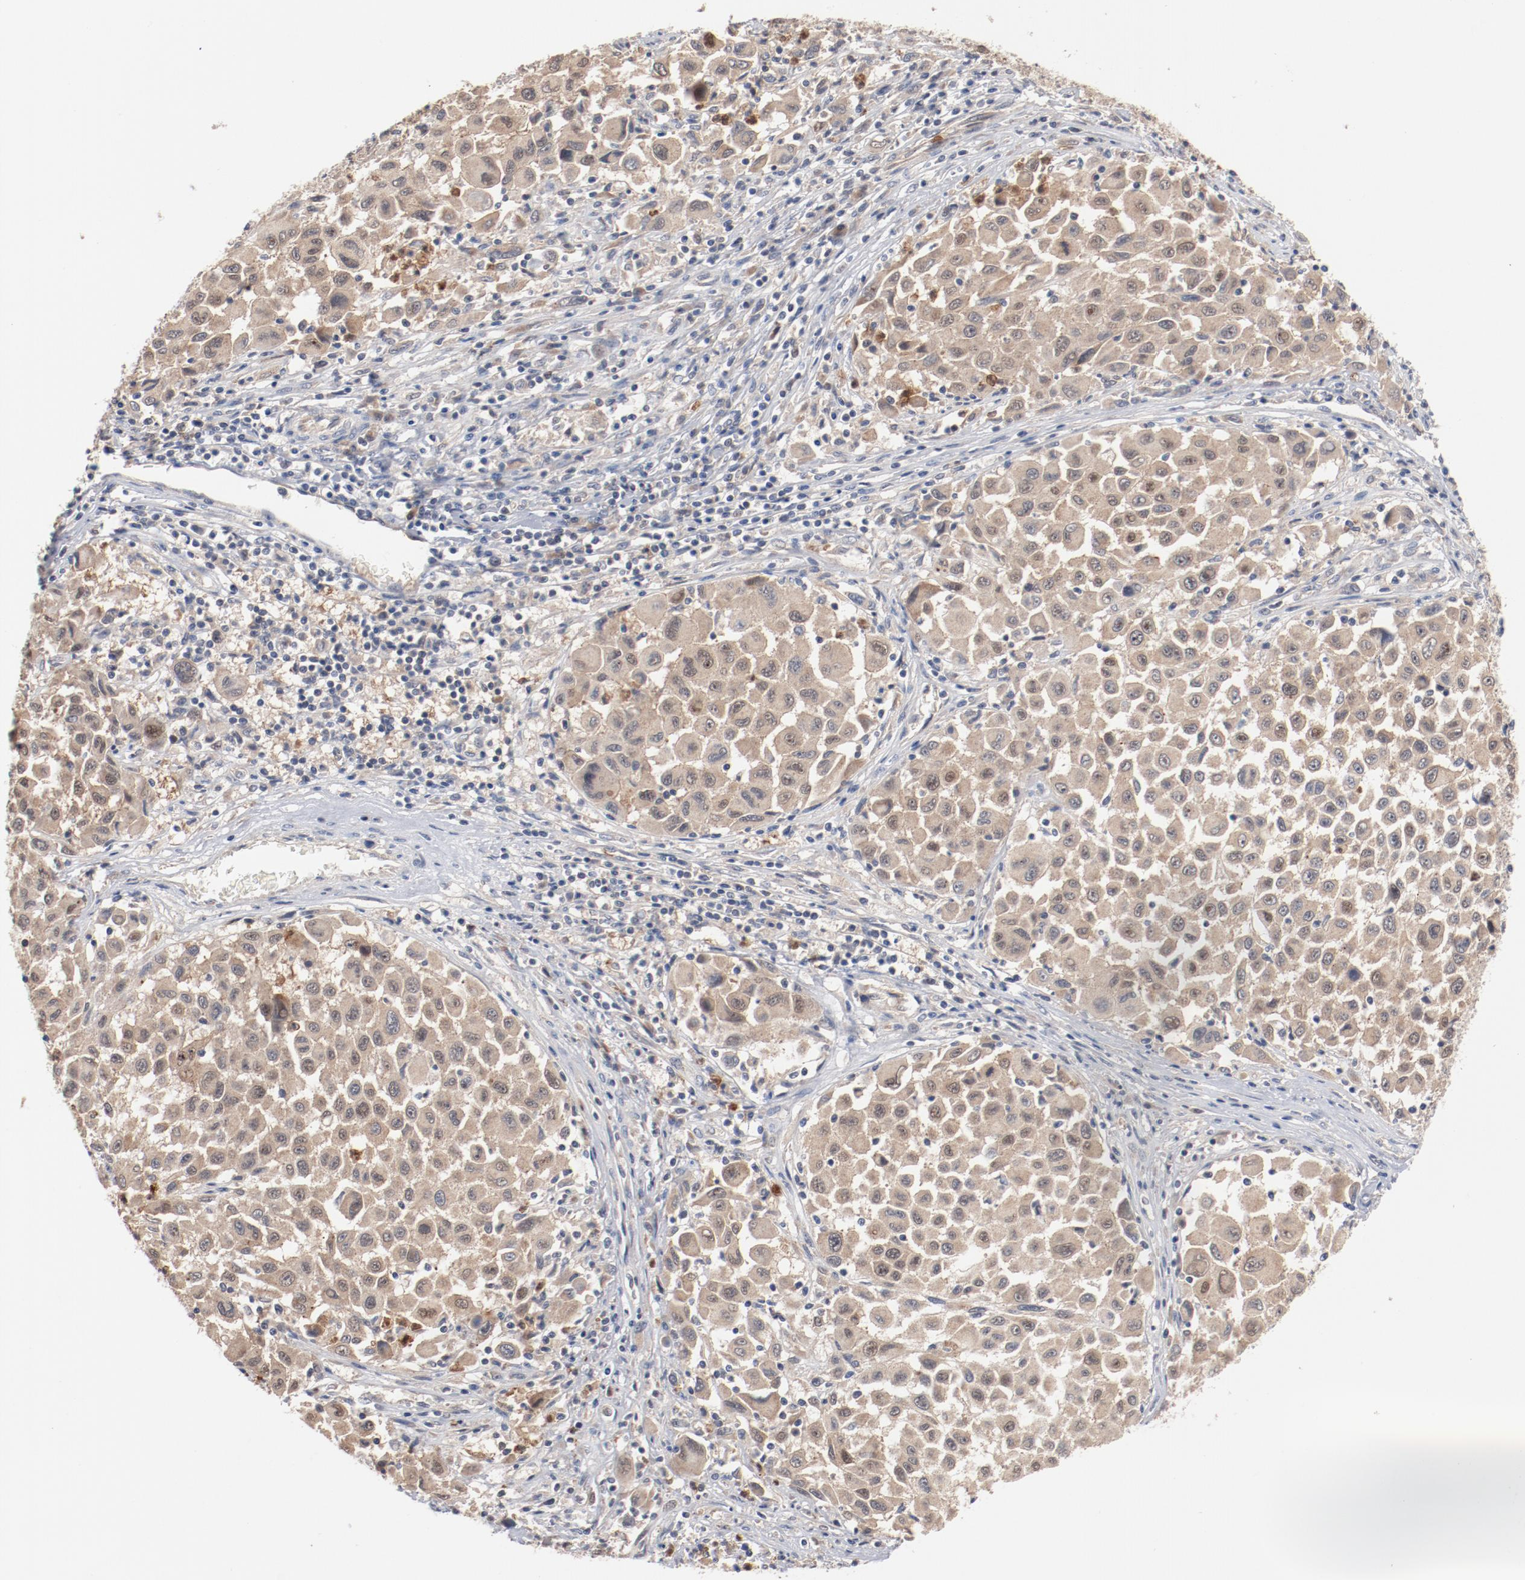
{"staining": {"intensity": "weak", "quantity": ">75%", "location": "cytoplasmic/membranous"}, "tissue": "melanoma", "cell_type": "Tumor cells", "image_type": "cancer", "snomed": [{"axis": "morphology", "description": "Malignant melanoma, Metastatic site"}, {"axis": "topography", "description": "Lymph node"}], "caption": "There is low levels of weak cytoplasmic/membranous expression in tumor cells of melanoma, as demonstrated by immunohistochemical staining (brown color).", "gene": "RNASE11", "patient": {"sex": "male", "age": 61}}